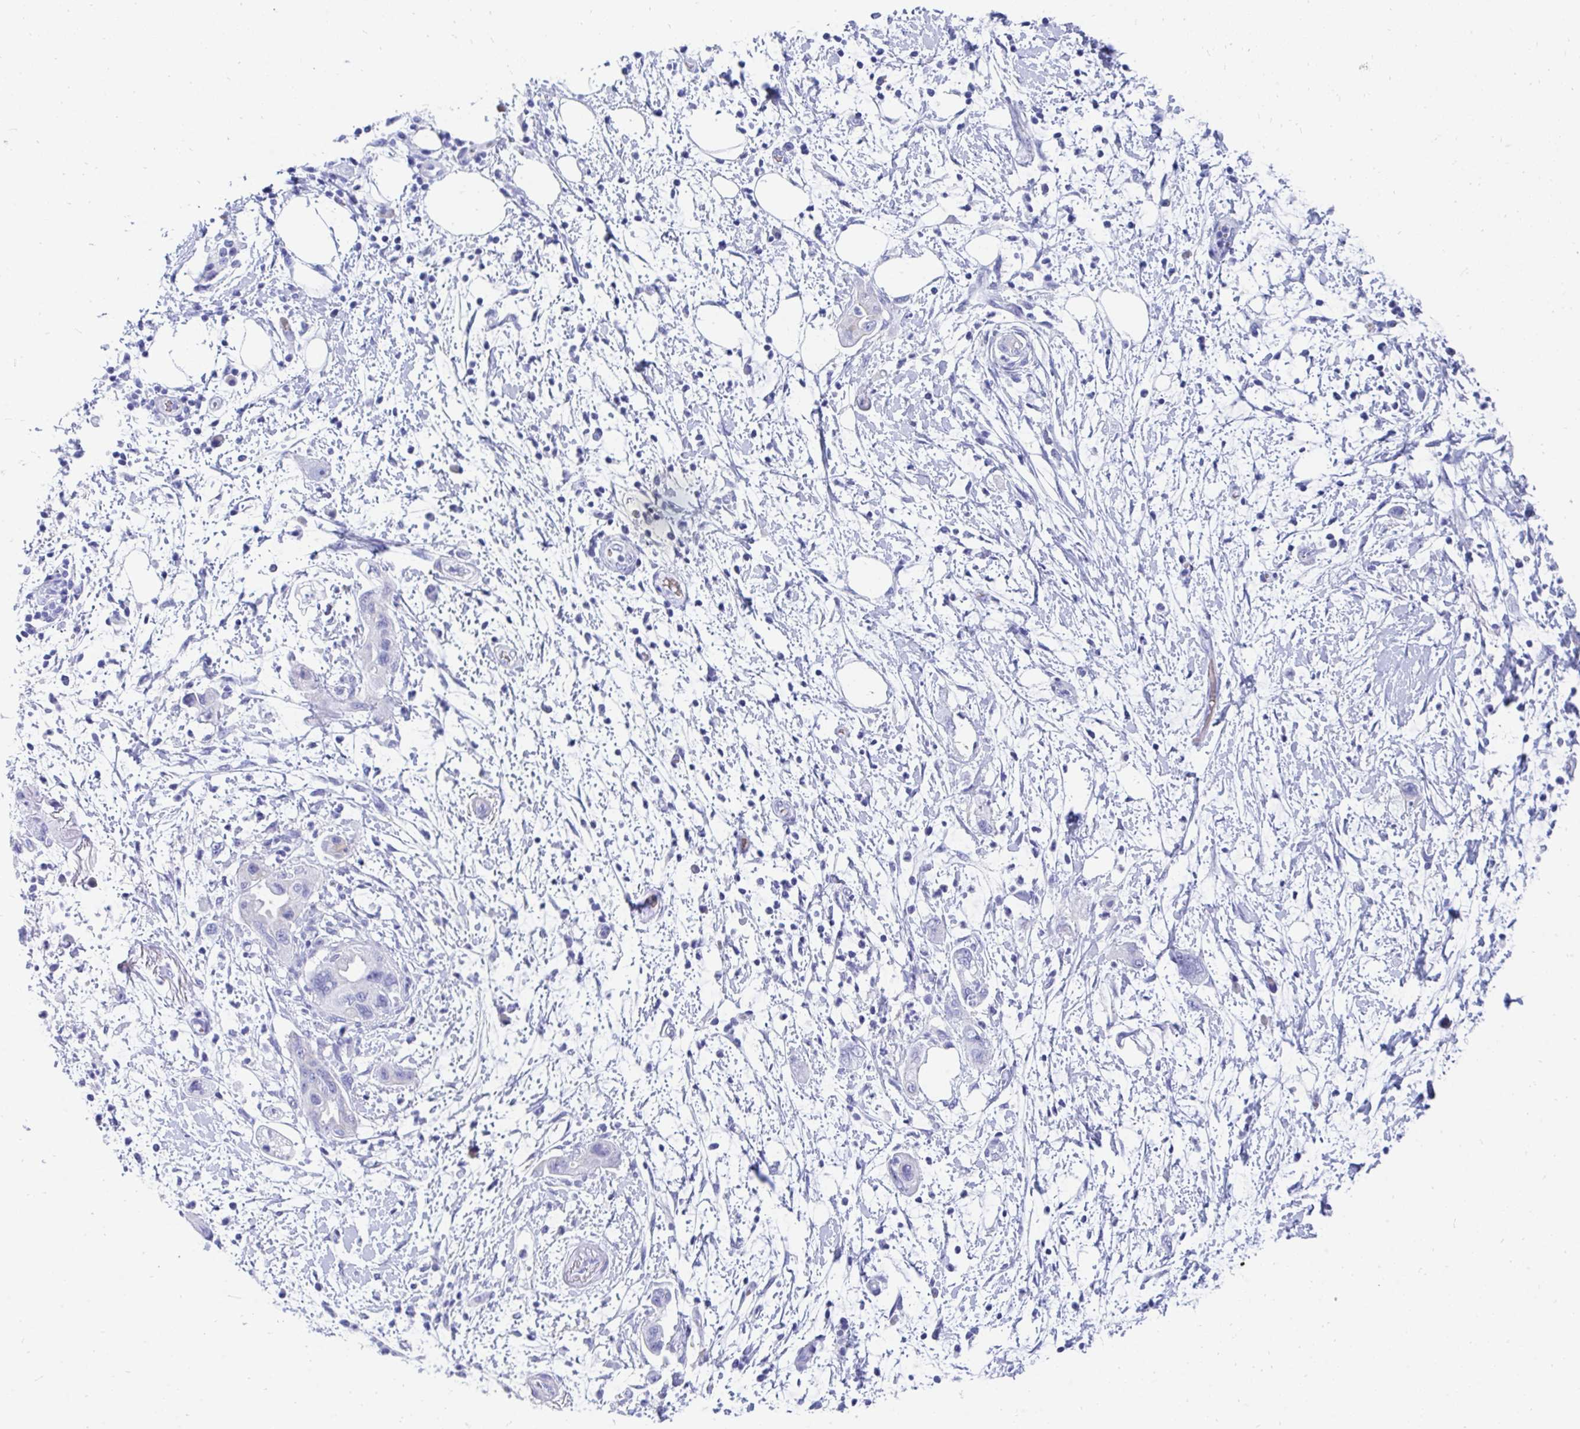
{"staining": {"intensity": "negative", "quantity": "none", "location": "none"}, "tissue": "pancreatic cancer", "cell_type": "Tumor cells", "image_type": "cancer", "snomed": [{"axis": "morphology", "description": "Adenocarcinoma, NOS"}, {"axis": "topography", "description": "Pancreas"}], "caption": "Micrograph shows no protein expression in tumor cells of pancreatic adenocarcinoma tissue.", "gene": "MROH2B", "patient": {"sex": "female", "age": 73}}